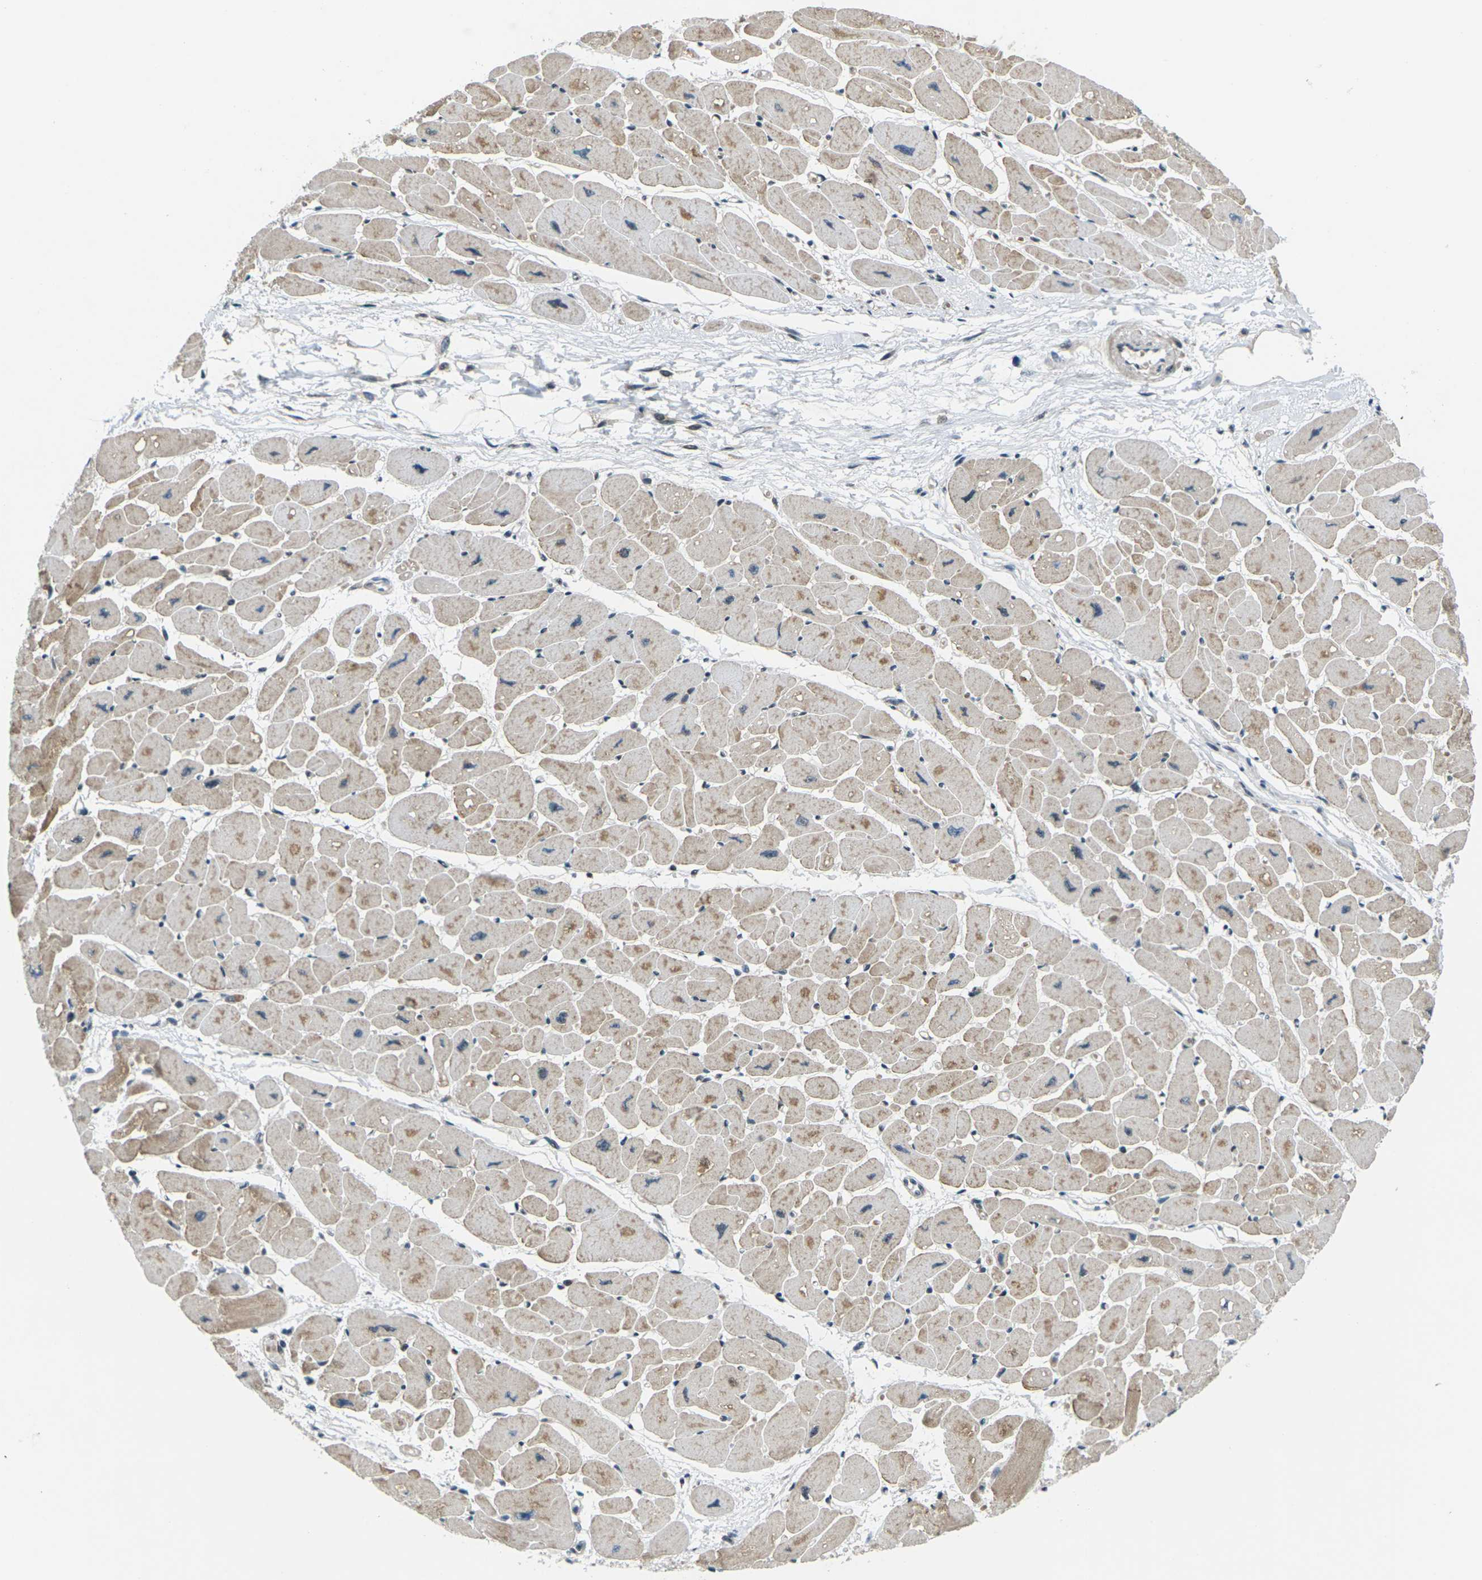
{"staining": {"intensity": "moderate", "quantity": ">75%", "location": "cytoplasmic/membranous"}, "tissue": "heart muscle", "cell_type": "Cardiomyocytes", "image_type": "normal", "snomed": [{"axis": "morphology", "description": "Normal tissue, NOS"}, {"axis": "topography", "description": "Heart"}], "caption": "Protein staining of benign heart muscle demonstrates moderate cytoplasmic/membranous positivity in approximately >75% of cardiomyocytes.", "gene": "UBE2S", "patient": {"sex": "female", "age": 54}}